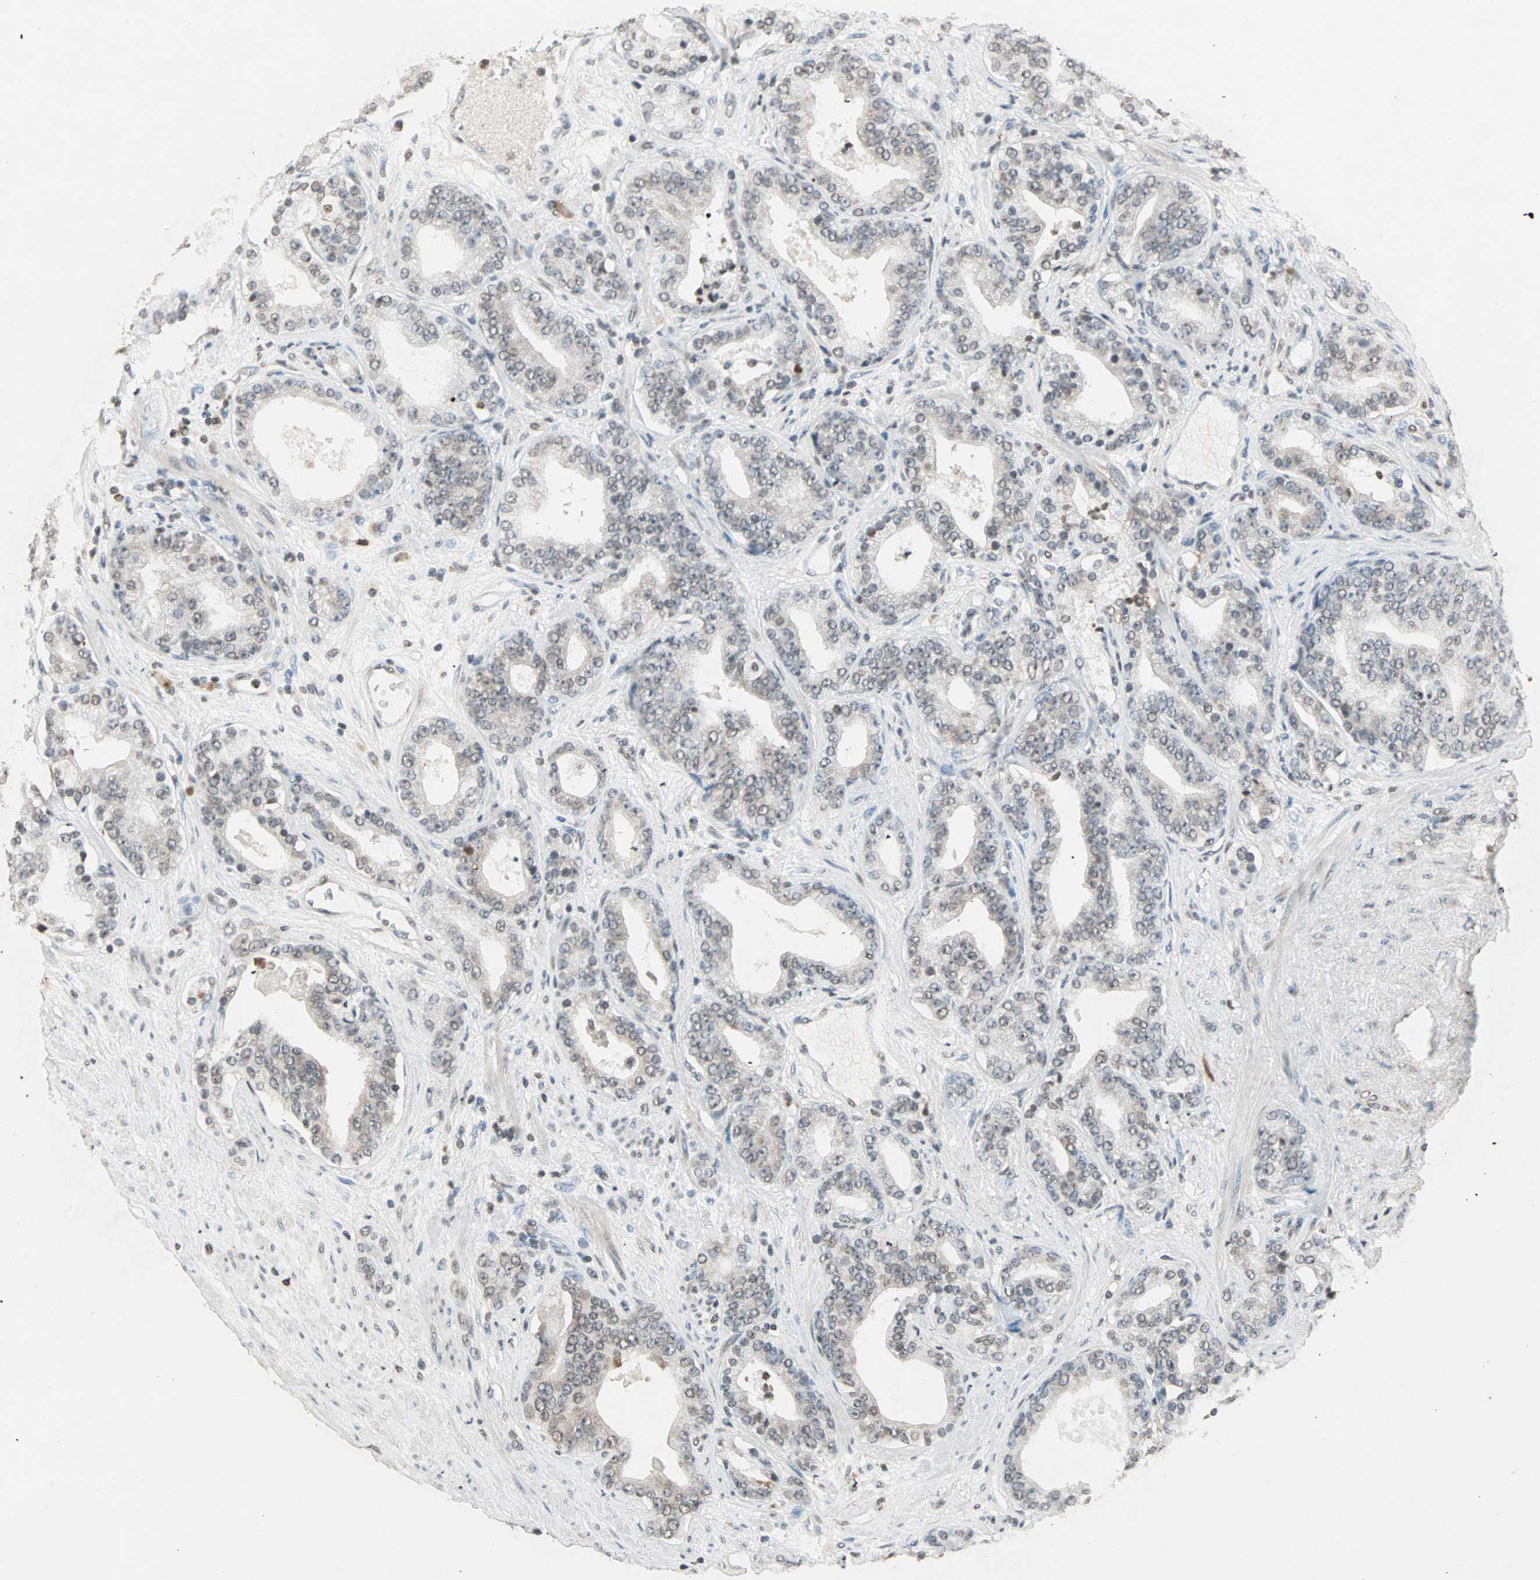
{"staining": {"intensity": "weak", "quantity": "25%-75%", "location": "cytoplasmic/membranous,nuclear"}, "tissue": "prostate cancer", "cell_type": "Tumor cells", "image_type": "cancer", "snomed": [{"axis": "morphology", "description": "Adenocarcinoma, Low grade"}, {"axis": "topography", "description": "Prostate"}], "caption": "Protein staining of prostate cancer (adenocarcinoma (low-grade)) tissue reveals weak cytoplasmic/membranous and nuclear expression in approximately 25%-75% of tumor cells. Nuclei are stained in blue.", "gene": "PRELID1", "patient": {"sex": "male", "age": 63}}